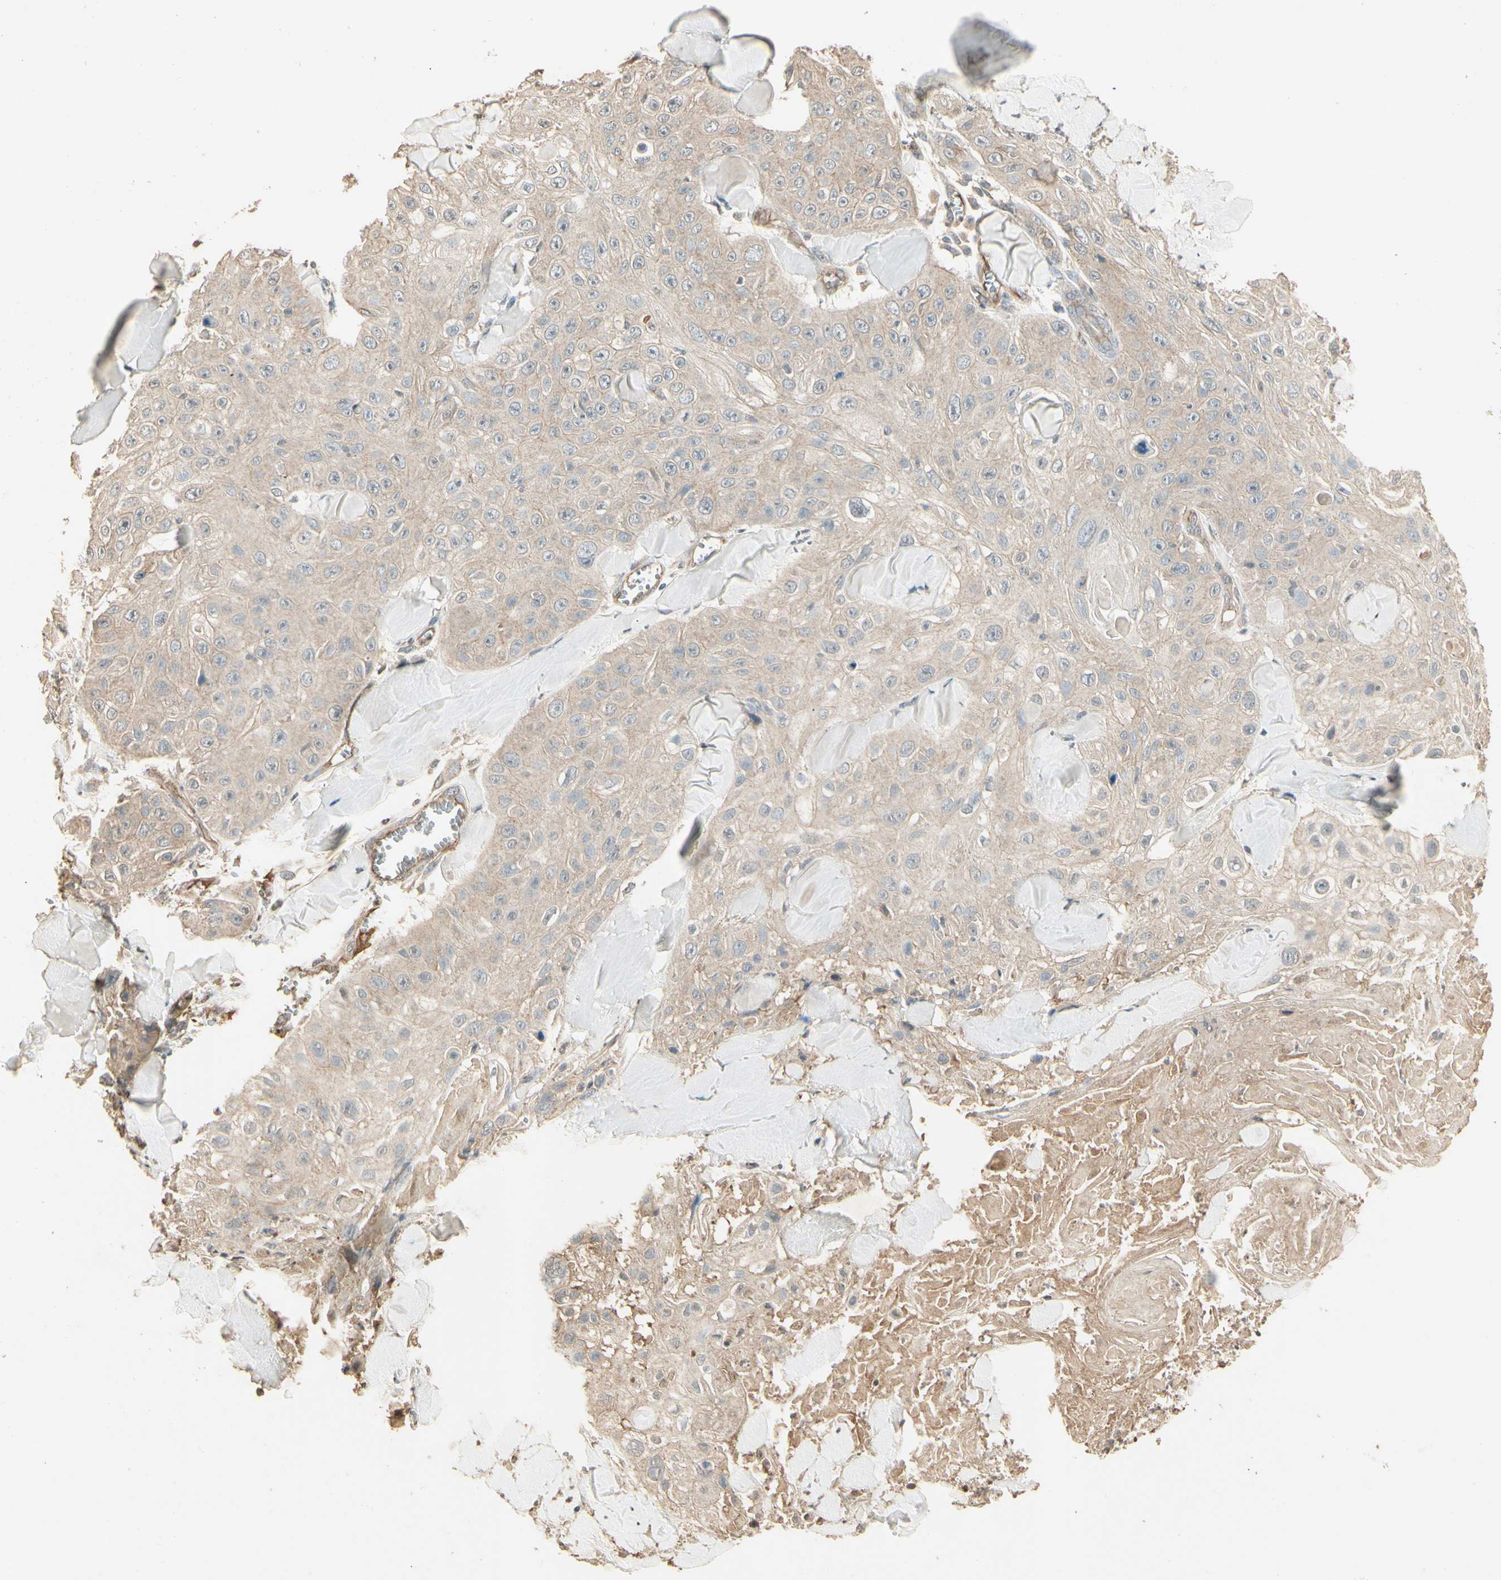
{"staining": {"intensity": "negative", "quantity": "none", "location": "none"}, "tissue": "skin cancer", "cell_type": "Tumor cells", "image_type": "cancer", "snomed": [{"axis": "morphology", "description": "Squamous cell carcinoma, NOS"}, {"axis": "topography", "description": "Skin"}], "caption": "This is an immunohistochemistry (IHC) histopathology image of human squamous cell carcinoma (skin). There is no staining in tumor cells.", "gene": "RNF180", "patient": {"sex": "male", "age": 86}}